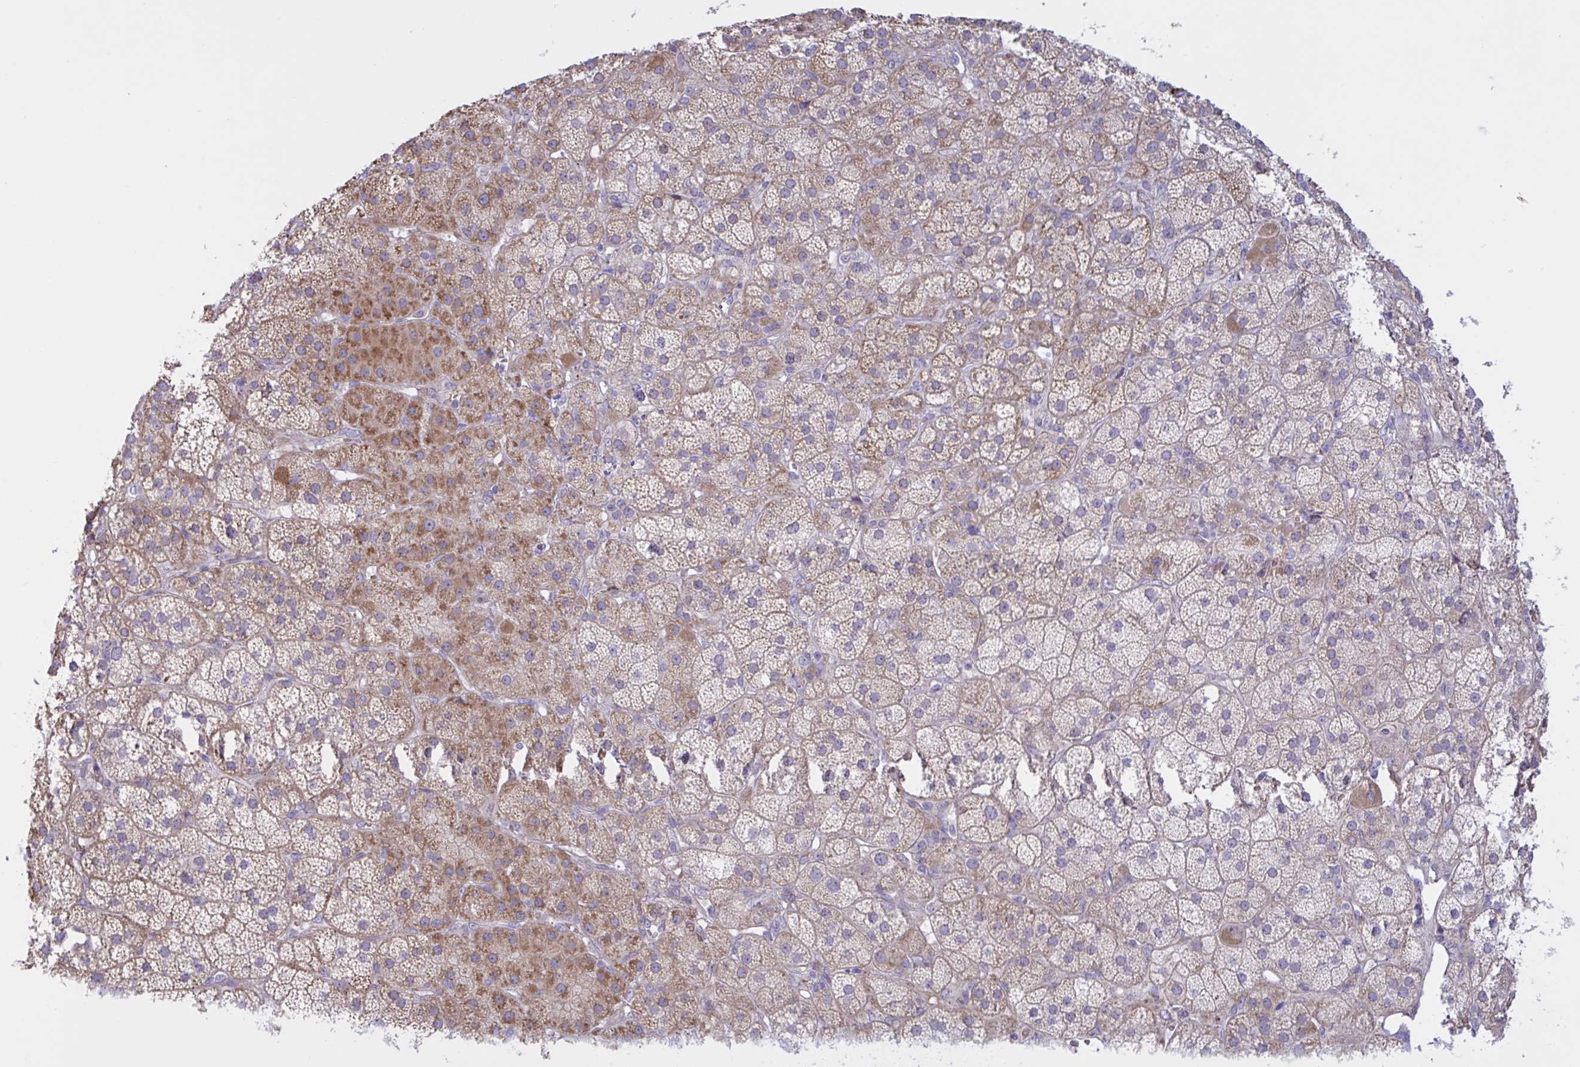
{"staining": {"intensity": "moderate", "quantity": ">75%", "location": "cytoplasmic/membranous"}, "tissue": "adrenal gland", "cell_type": "Glandular cells", "image_type": "normal", "snomed": [{"axis": "morphology", "description": "Normal tissue, NOS"}, {"axis": "topography", "description": "Adrenal gland"}], "caption": "DAB (3,3'-diaminobenzidine) immunohistochemical staining of unremarkable adrenal gland displays moderate cytoplasmic/membranous protein expression in about >75% of glandular cells. The protein is shown in brown color, while the nuclei are stained blue.", "gene": "VWC2", "patient": {"sex": "male", "age": 57}}